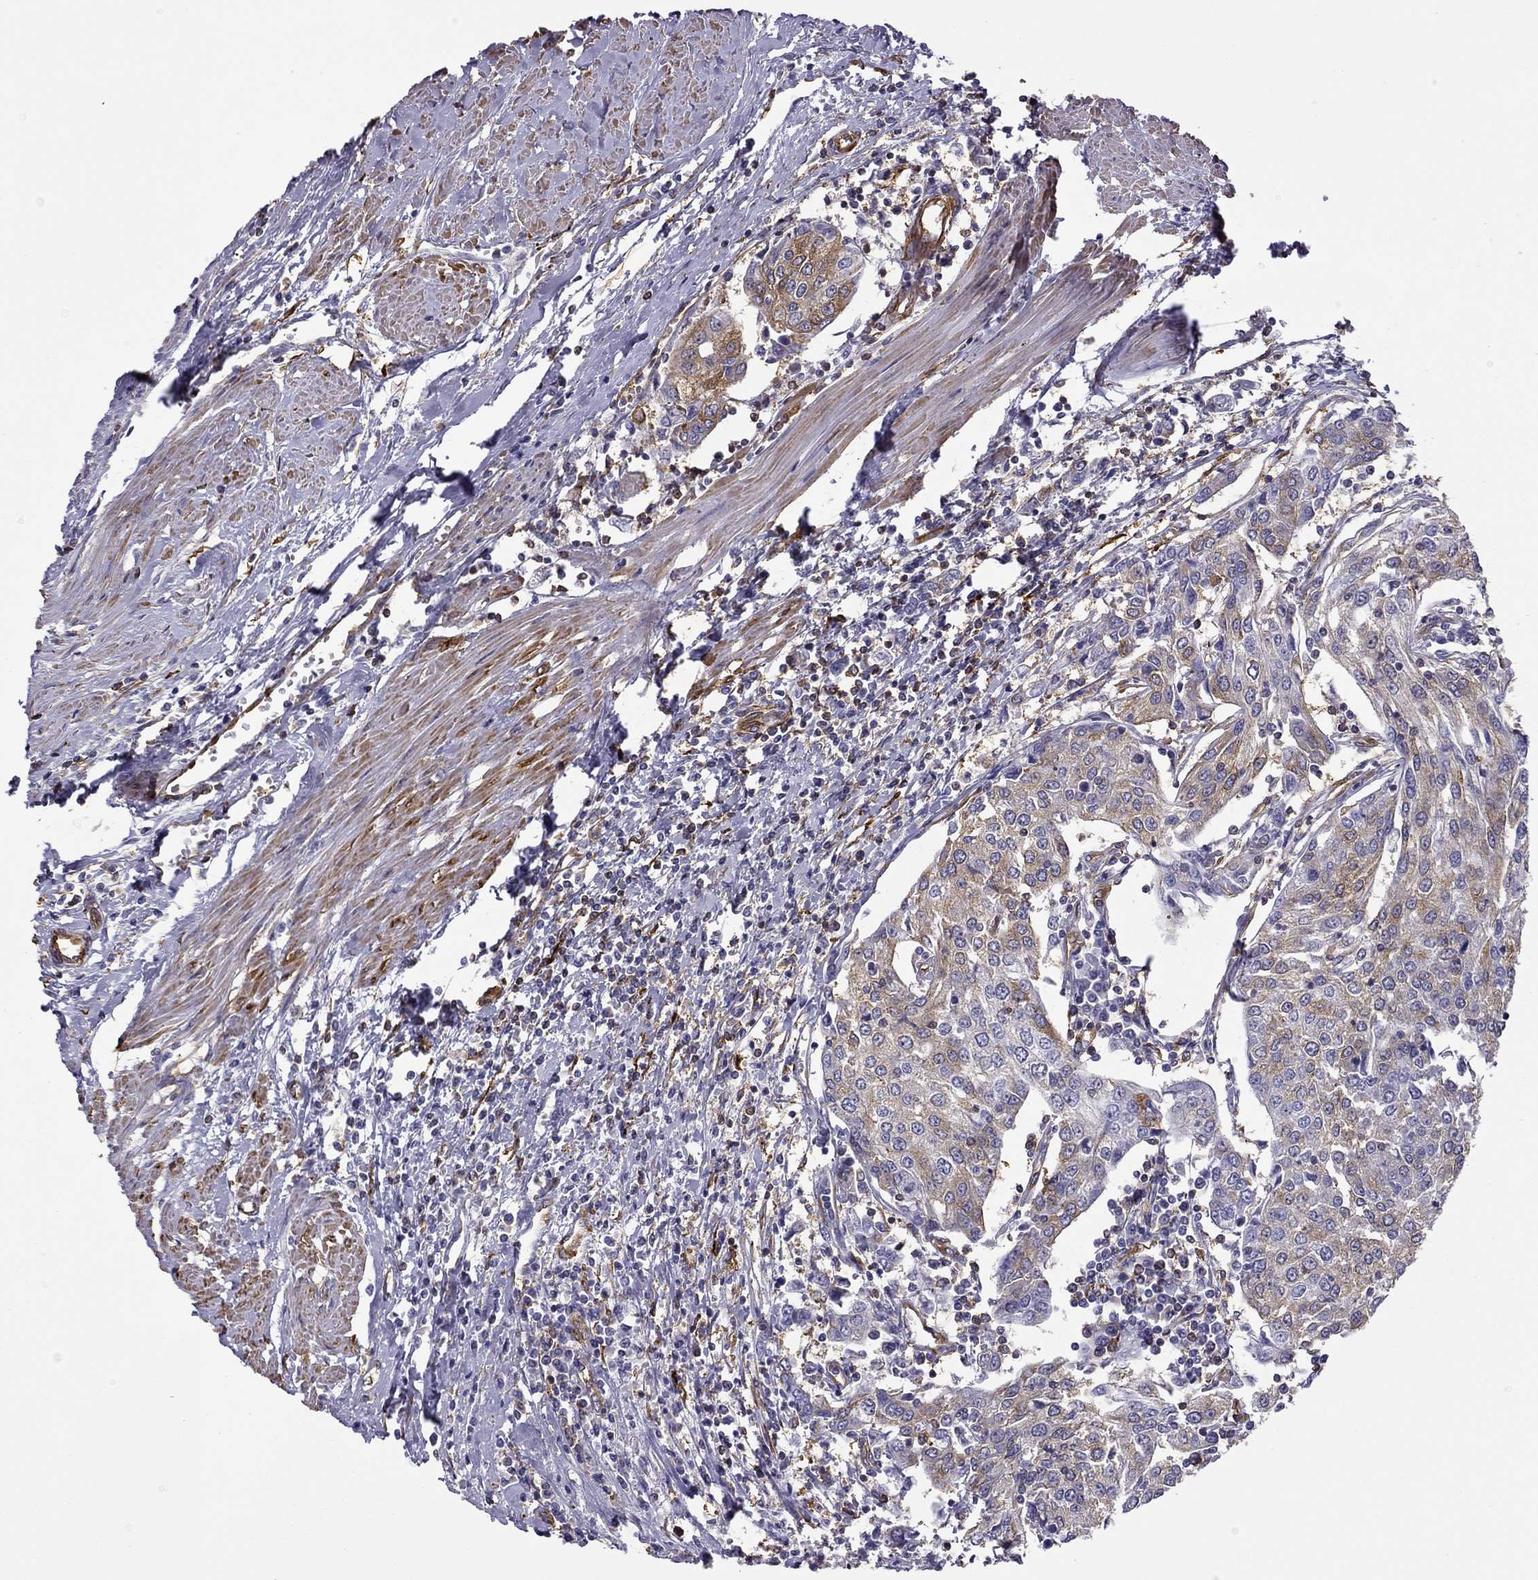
{"staining": {"intensity": "moderate", "quantity": "<25%", "location": "cytoplasmic/membranous"}, "tissue": "urothelial cancer", "cell_type": "Tumor cells", "image_type": "cancer", "snomed": [{"axis": "morphology", "description": "Urothelial carcinoma, High grade"}, {"axis": "topography", "description": "Urinary bladder"}], "caption": "Moderate cytoplasmic/membranous protein staining is appreciated in about <25% of tumor cells in urothelial cancer.", "gene": "MAP4", "patient": {"sex": "female", "age": 85}}